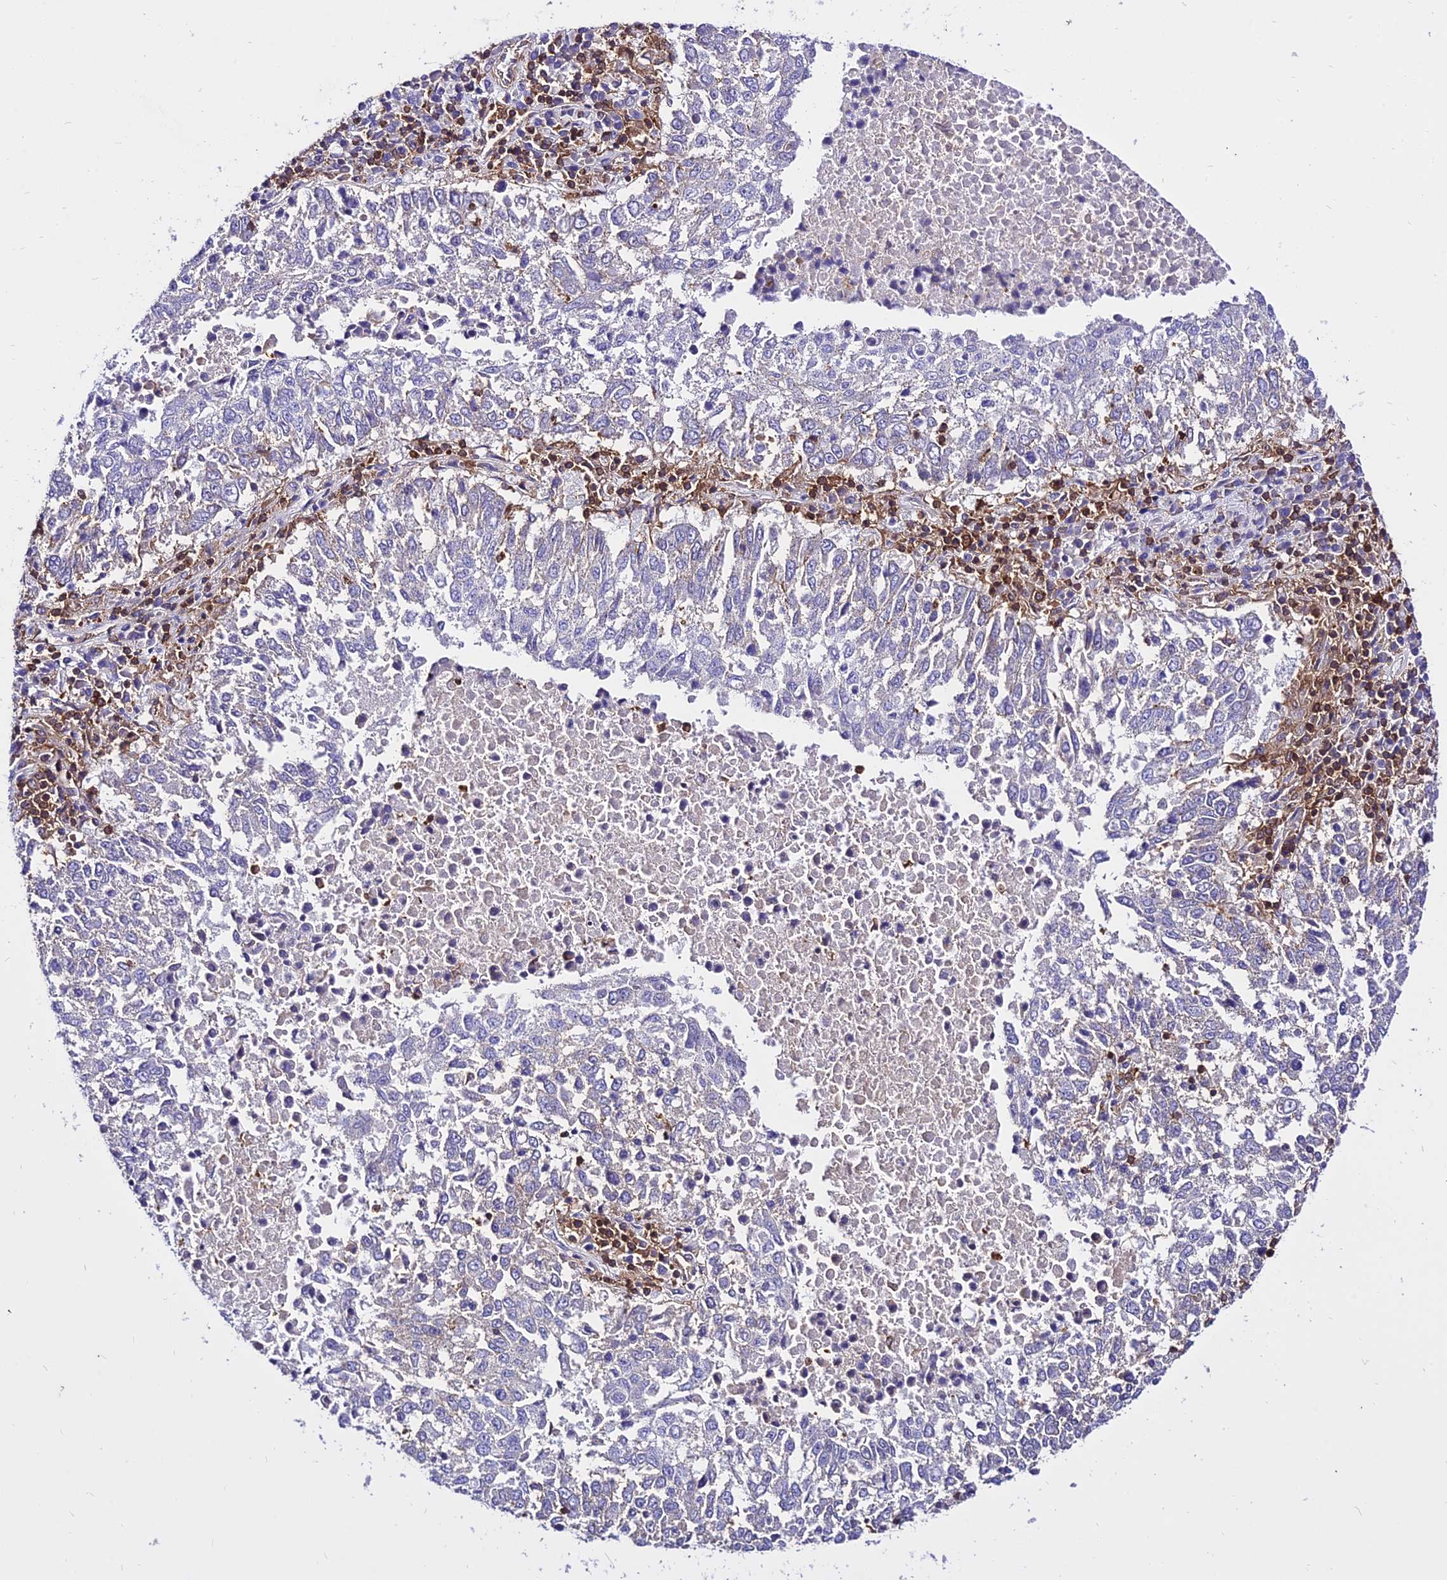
{"staining": {"intensity": "negative", "quantity": "none", "location": "none"}, "tissue": "lung cancer", "cell_type": "Tumor cells", "image_type": "cancer", "snomed": [{"axis": "morphology", "description": "Squamous cell carcinoma, NOS"}, {"axis": "topography", "description": "Lung"}], "caption": "IHC photomicrograph of neoplastic tissue: lung cancer stained with DAB (3,3'-diaminobenzidine) shows no significant protein staining in tumor cells.", "gene": "CSRP1", "patient": {"sex": "male", "age": 73}}